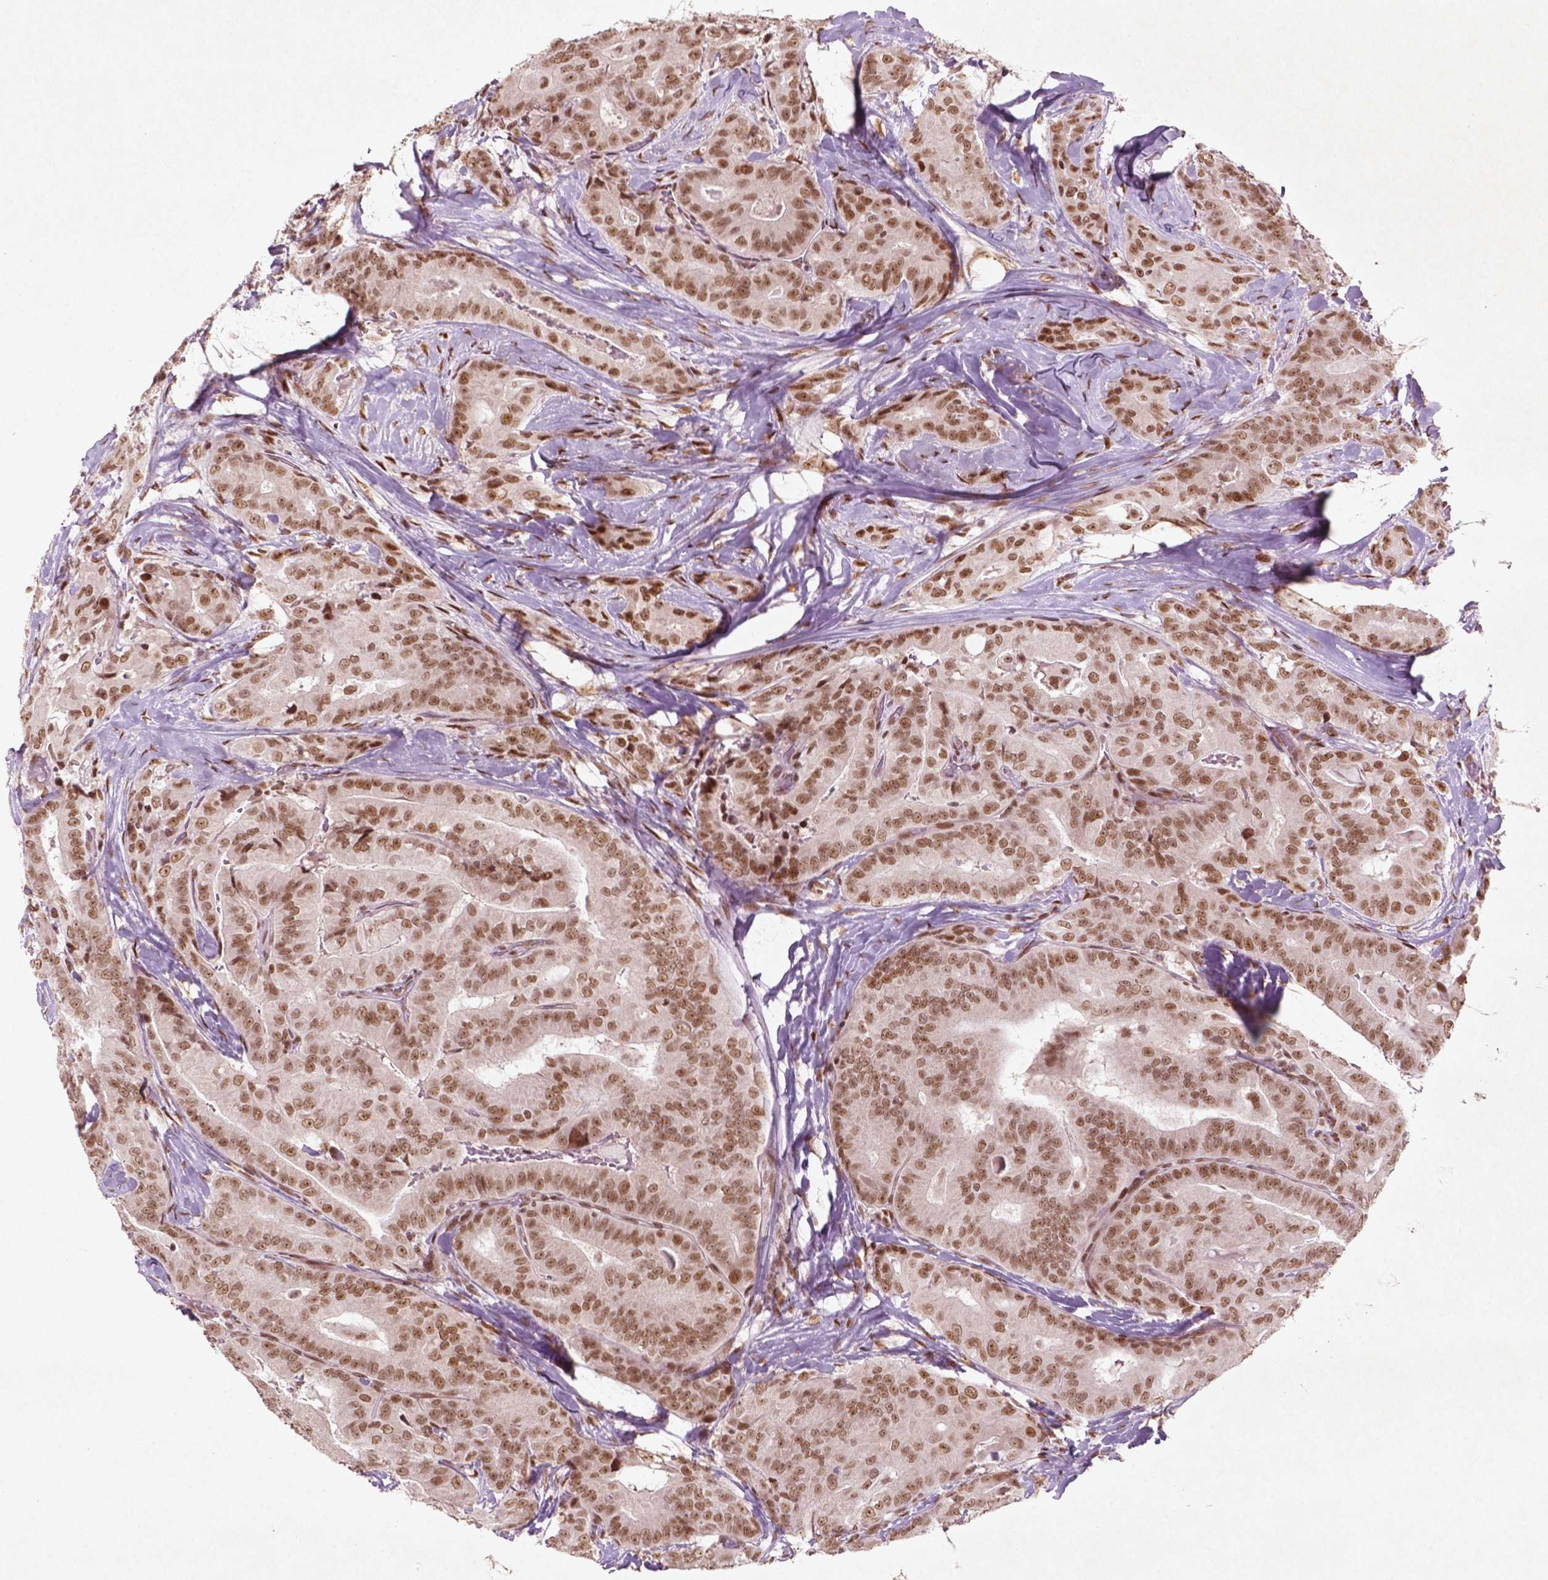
{"staining": {"intensity": "moderate", "quantity": ">75%", "location": "nuclear"}, "tissue": "thyroid cancer", "cell_type": "Tumor cells", "image_type": "cancer", "snomed": [{"axis": "morphology", "description": "Papillary adenocarcinoma, NOS"}, {"axis": "topography", "description": "Thyroid gland"}], "caption": "This photomicrograph shows thyroid cancer stained with IHC to label a protein in brown. The nuclear of tumor cells show moderate positivity for the protein. Nuclei are counter-stained blue.", "gene": "HMG20B", "patient": {"sex": "male", "age": 61}}